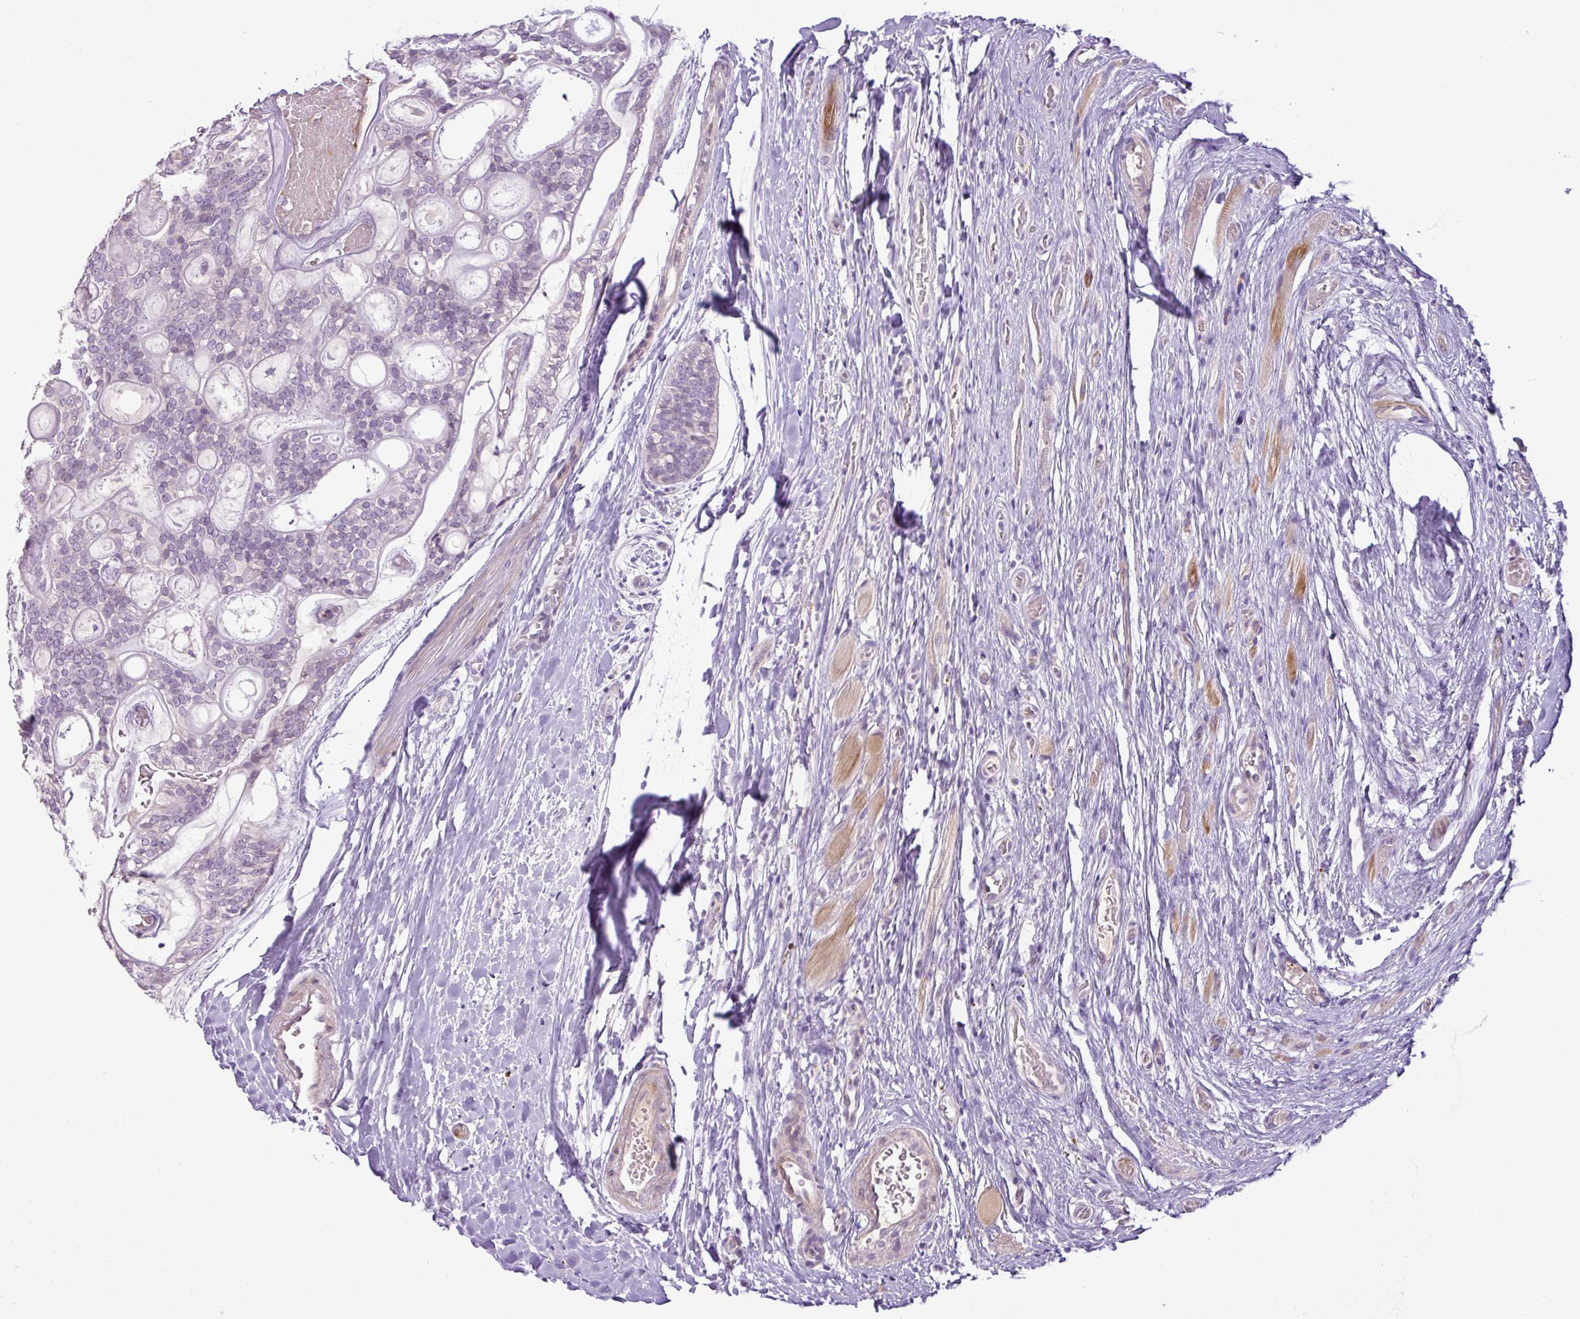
{"staining": {"intensity": "negative", "quantity": "none", "location": "none"}, "tissue": "head and neck cancer", "cell_type": "Tumor cells", "image_type": "cancer", "snomed": [{"axis": "morphology", "description": "Adenocarcinoma, NOS"}, {"axis": "topography", "description": "Head-Neck"}], "caption": "High magnification brightfield microscopy of head and neck adenocarcinoma stained with DAB (3,3'-diaminobenzidine) (brown) and counterstained with hematoxylin (blue): tumor cells show no significant expression. (DAB (3,3'-diaminobenzidine) IHC visualized using brightfield microscopy, high magnification).", "gene": "DNAJB13", "patient": {"sex": "male", "age": 66}}